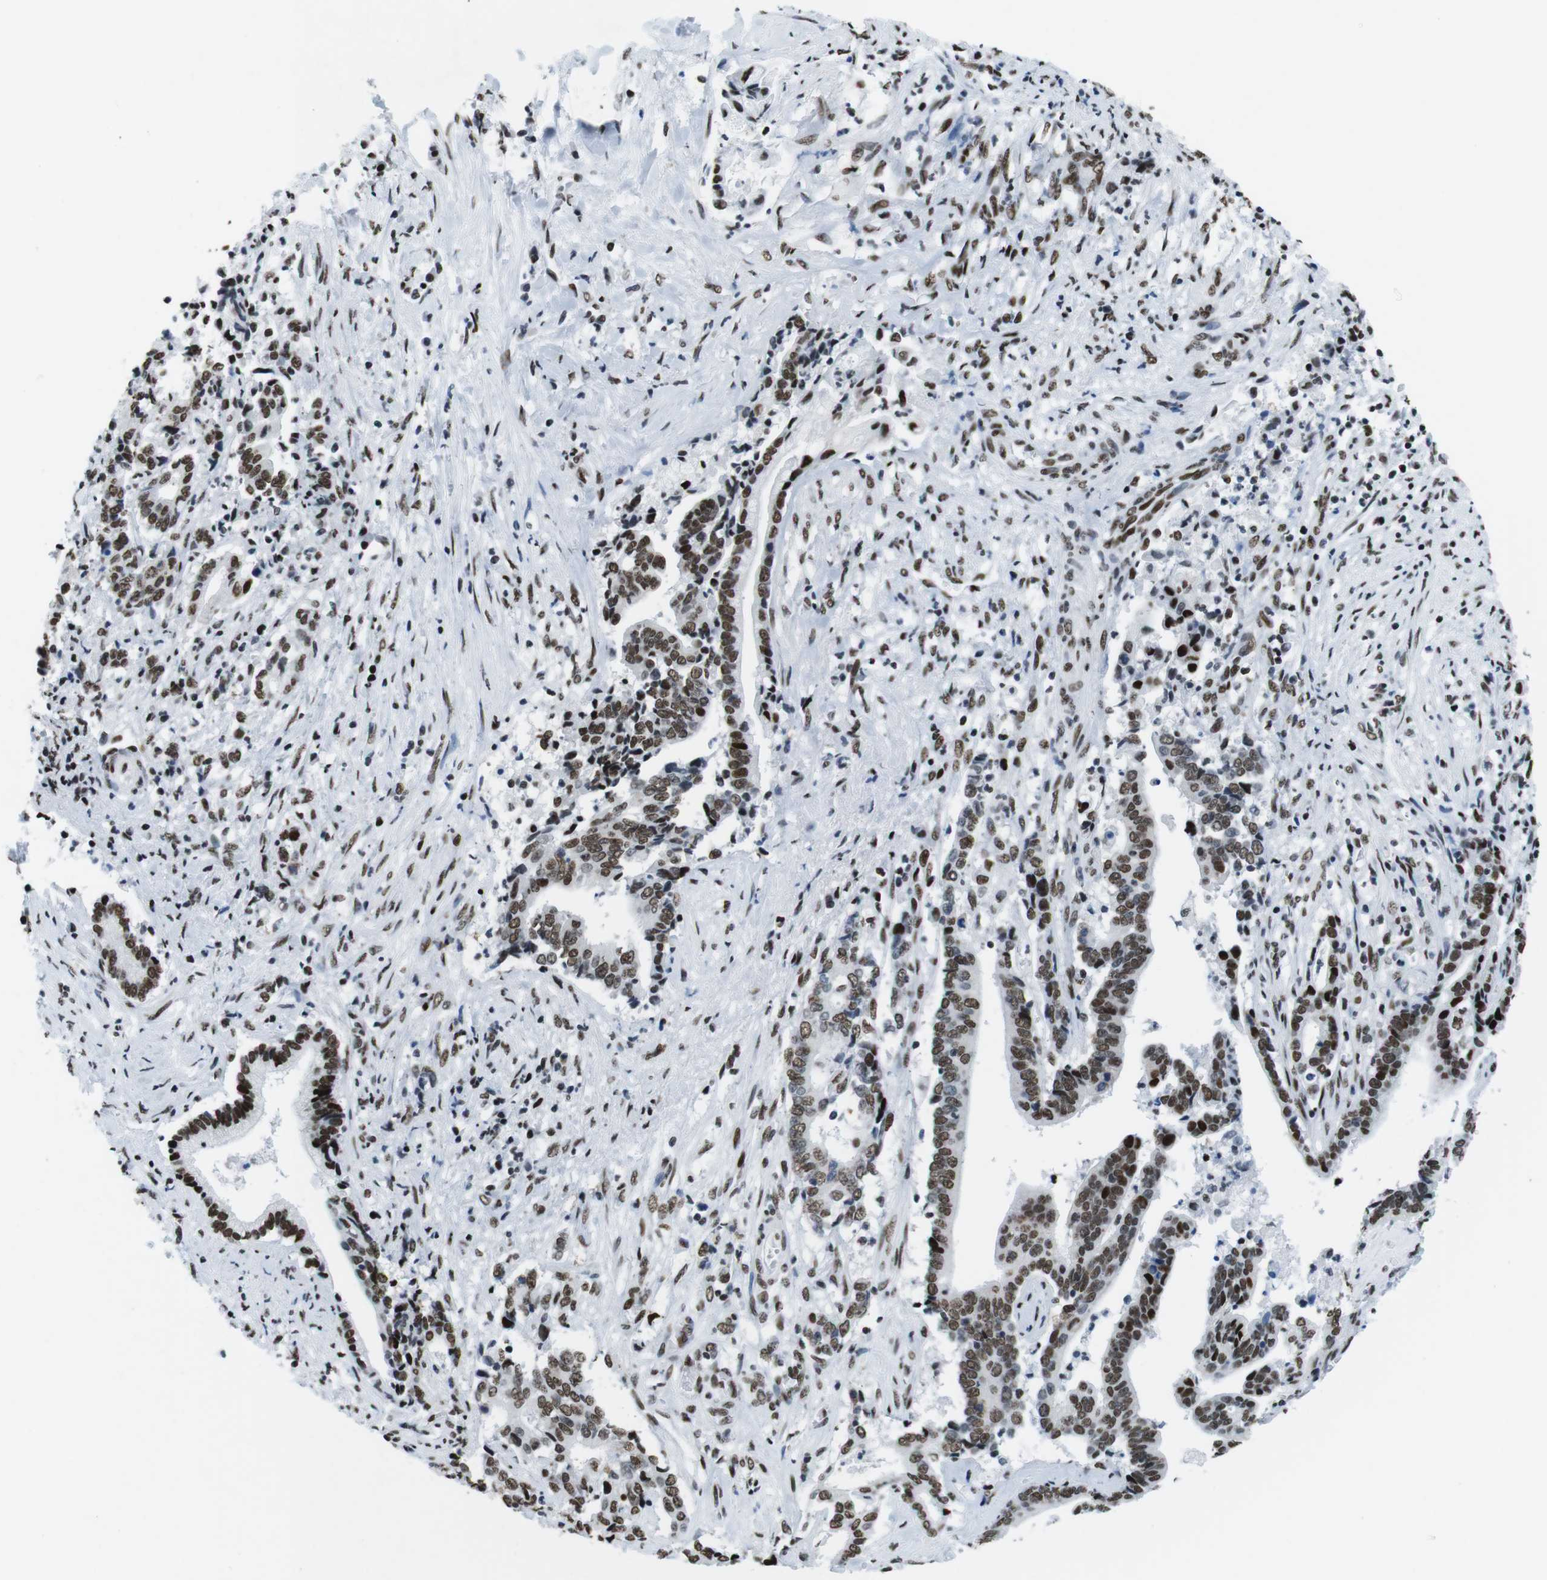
{"staining": {"intensity": "moderate", "quantity": ">75%", "location": "nuclear"}, "tissue": "liver cancer", "cell_type": "Tumor cells", "image_type": "cancer", "snomed": [{"axis": "morphology", "description": "Cholangiocarcinoma"}, {"axis": "topography", "description": "Liver"}], "caption": "Cholangiocarcinoma (liver) stained with DAB (3,3'-diaminobenzidine) immunohistochemistry reveals medium levels of moderate nuclear expression in about >75% of tumor cells.", "gene": "CITED2", "patient": {"sex": "male", "age": 57}}